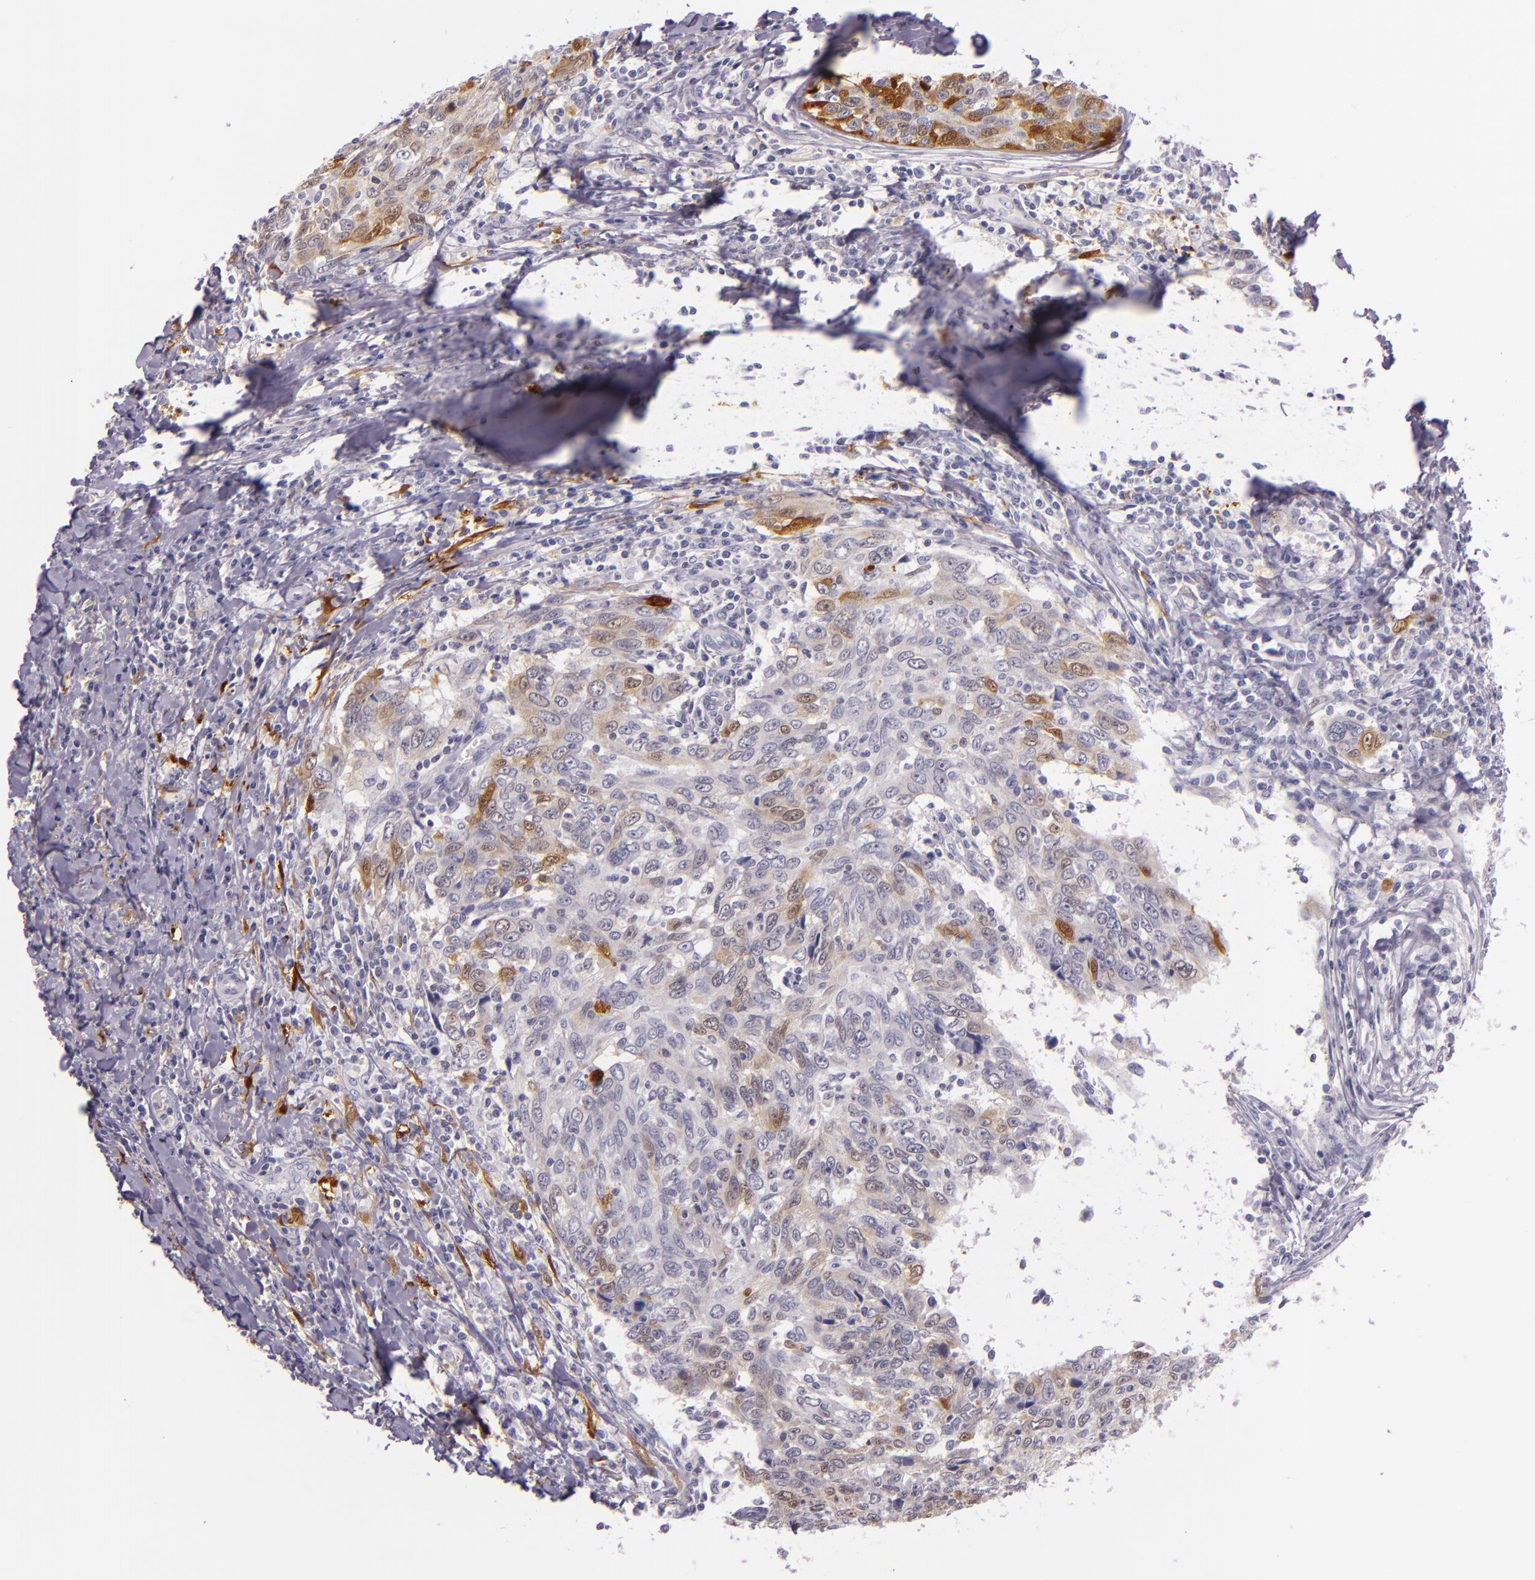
{"staining": {"intensity": "negative", "quantity": "none", "location": "none"}, "tissue": "breast cancer", "cell_type": "Tumor cells", "image_type": "cancer", "snomed": [{"axis": "morphology", "description": "Duct carcinoma"}, {"axis": "topography", "description": "Breast"}], "caption": "This image is of breast infiltrating ductal carcinoma stained with immunohistochemistry (IHC) to label a protein in brown with the nuclei are counter-stained blue. There is no staining in tumor cells.", "gene": "MT1A", "patient": {"sex": "female", "age": 50}}